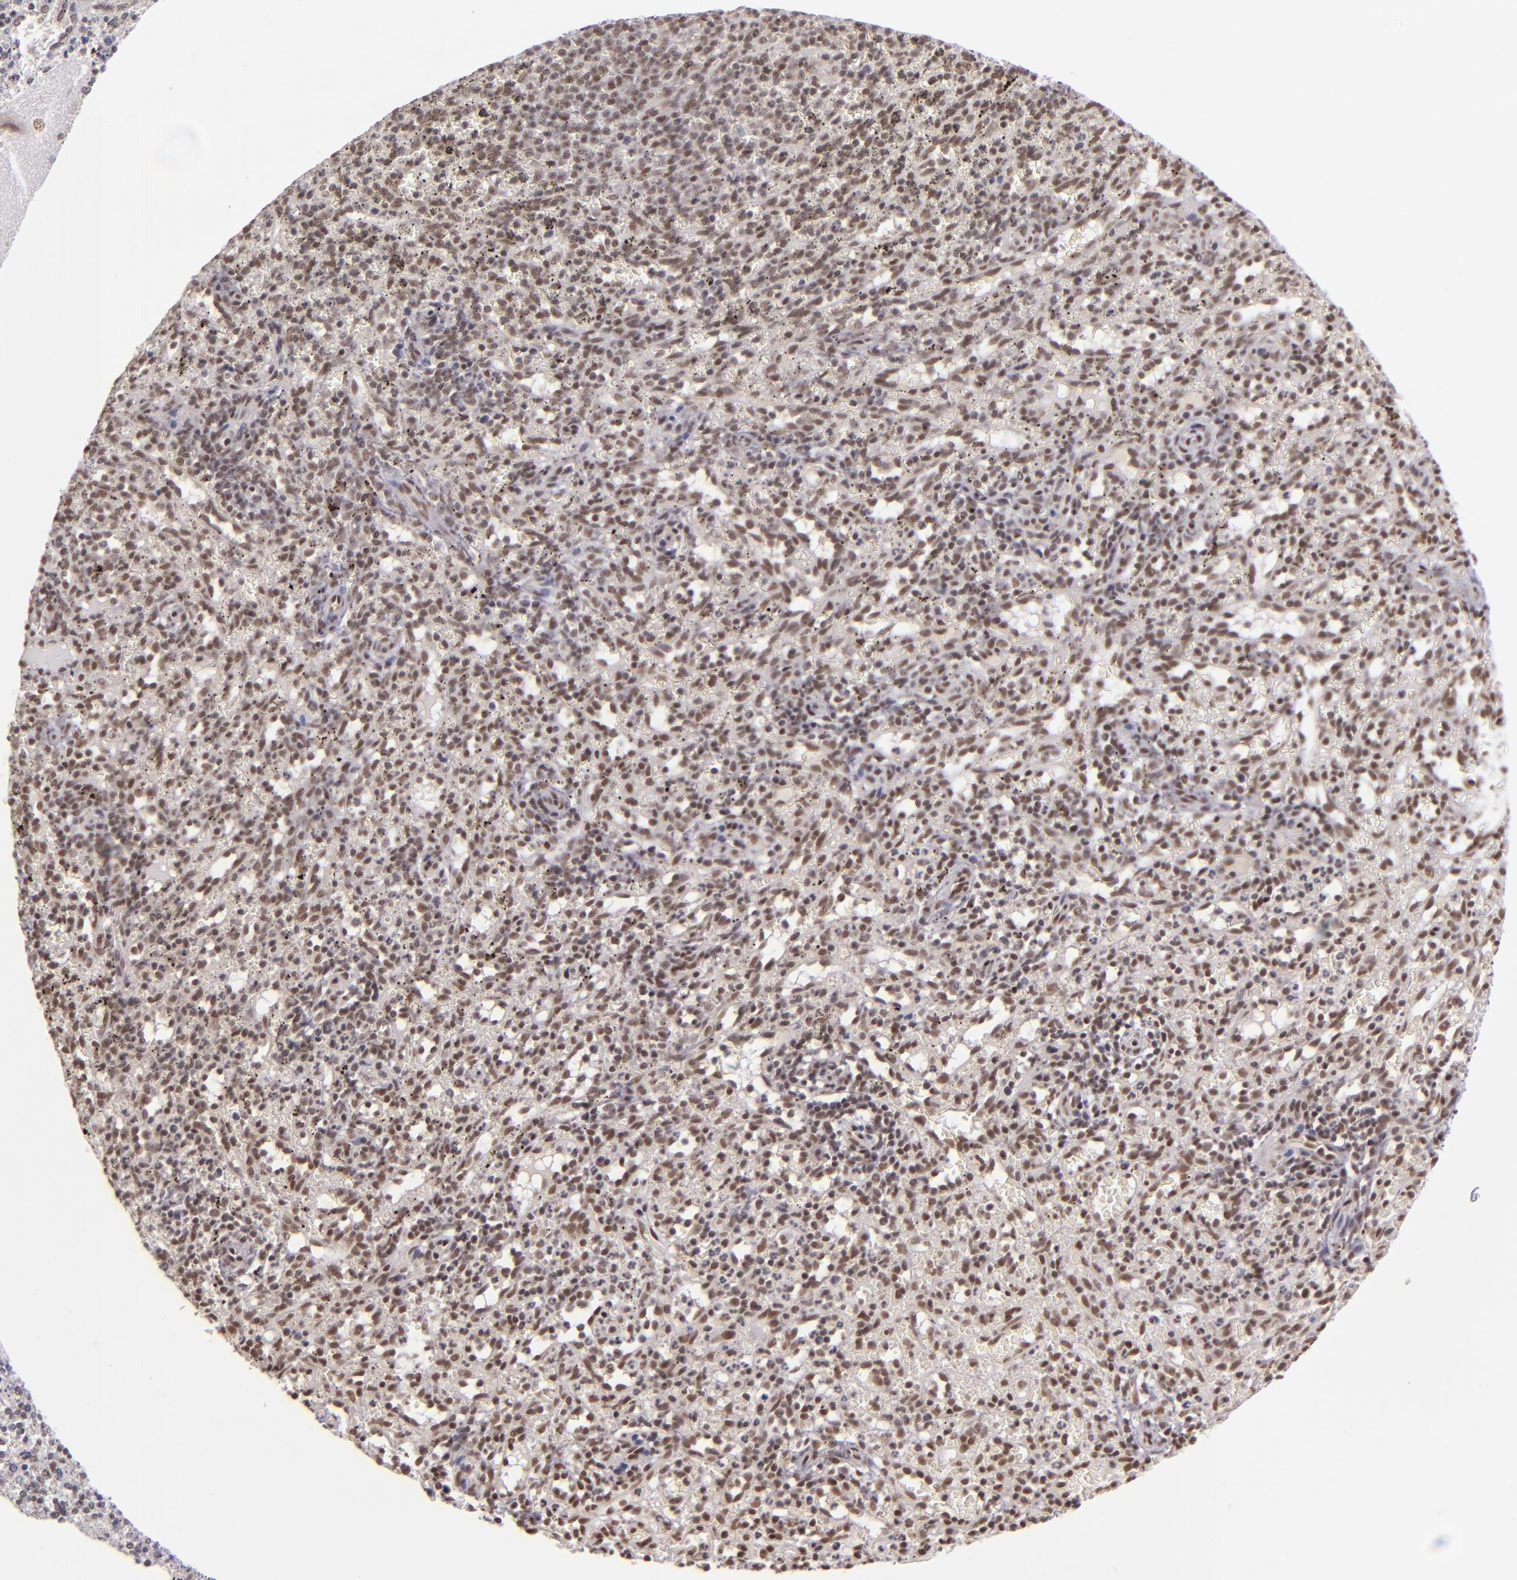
{"staining": {"intensity": "weak", "quantity": "25%-75%", "location": "nuclear"}, "tissue": "spleen", "cell_type": "Cells in red pulp", "image_type": "normal", "snomed": [{"axis": "morphology", "description": "Normal tissue, NOS"}, {"axis": "topography", "description": "Spleen"}], "caption": "Protein expression analysis of benign spleen demonstrates weak nuclear positivity in approximately 25%-75% of cells in red pulp.", "gene": "ZNF148", "patient": {"sex": "female", "age": 10}}